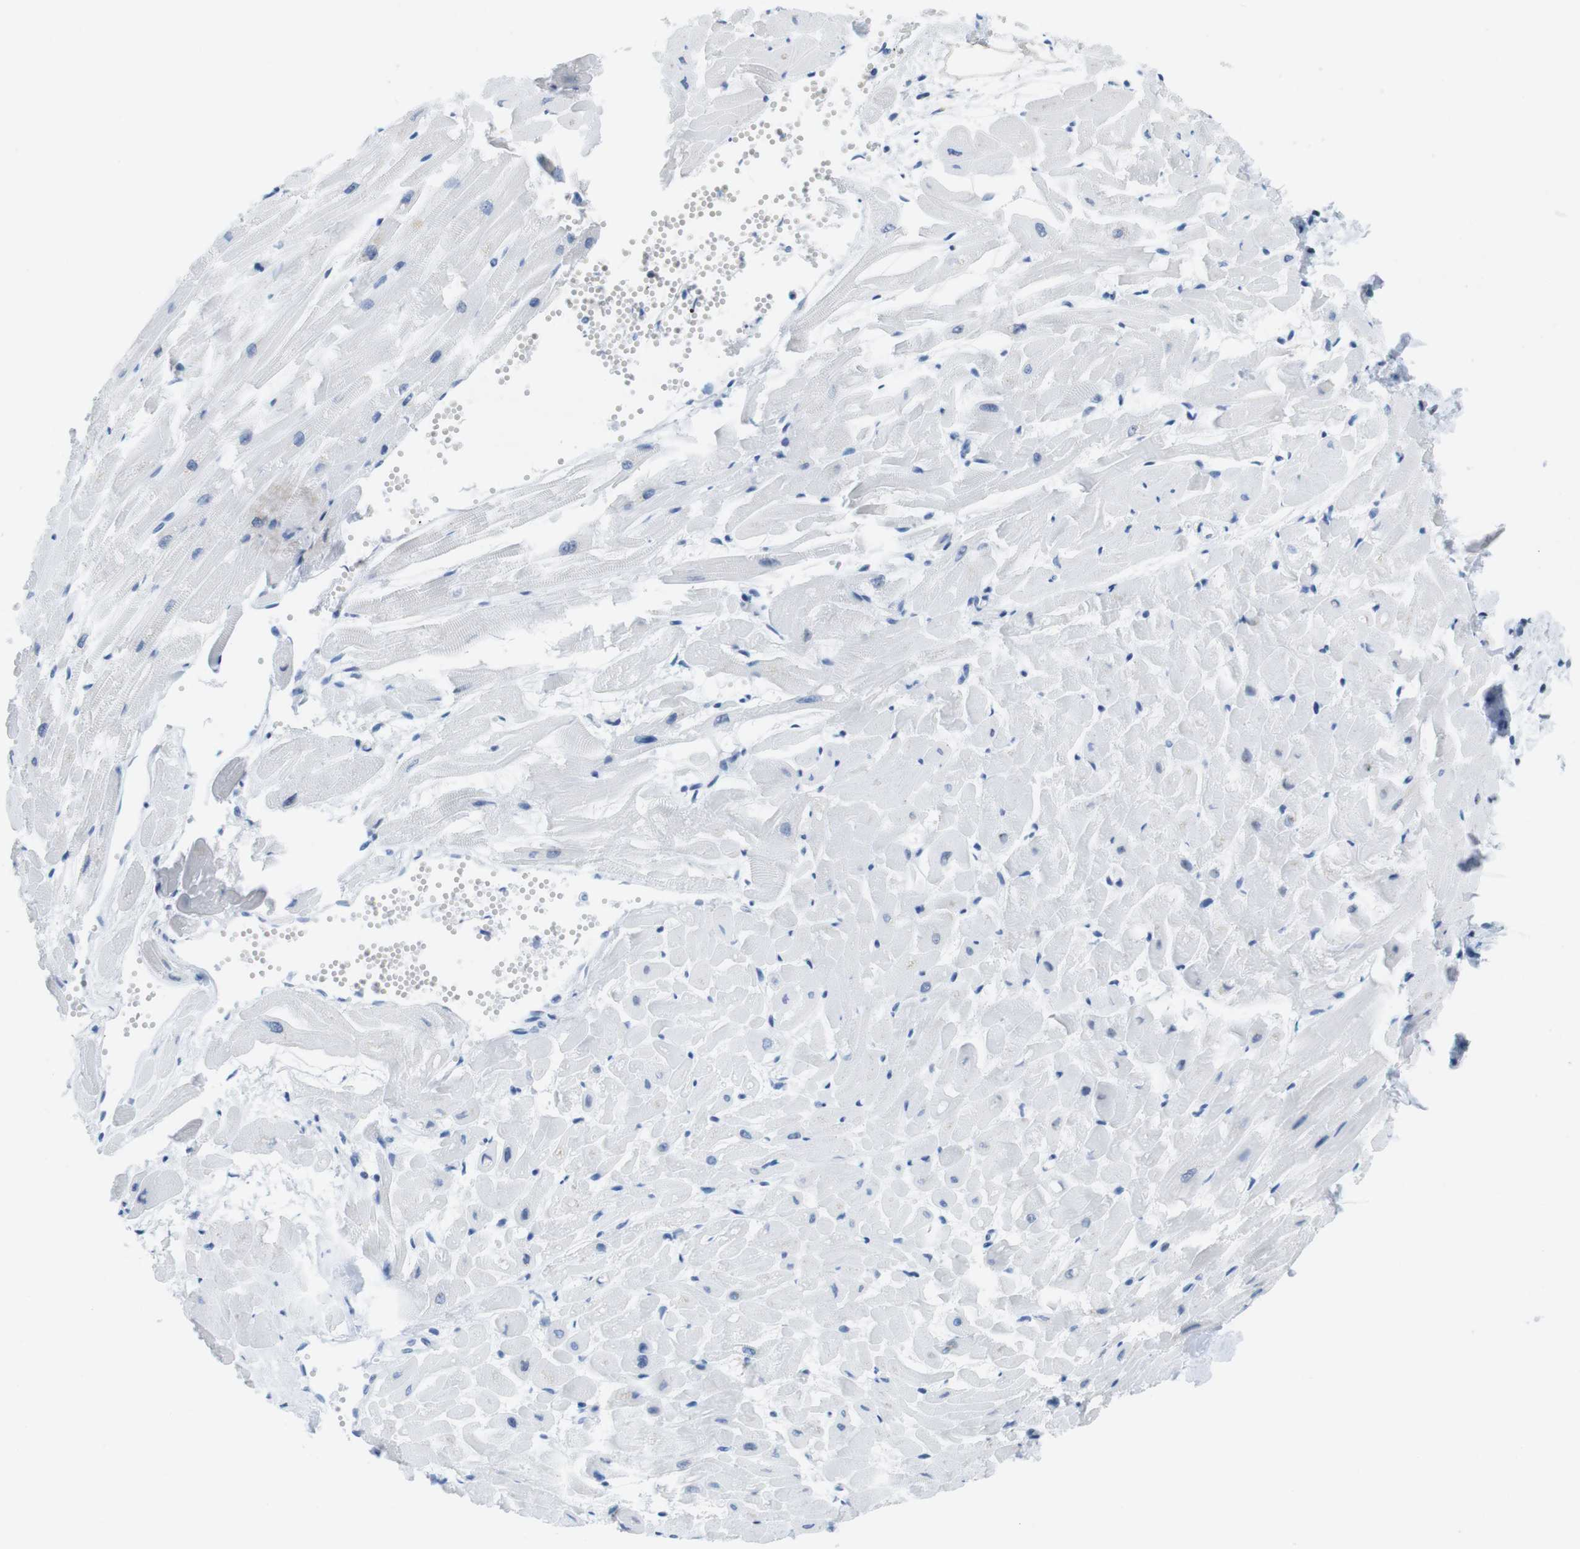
{"staining": {"intensity": "negative", "quantity": "none", "location": "none"}, "tissue": "heart muscle", "cell_type": "Cardiomyocytes", "image_type": "normal", "snomed": [{"axis": "morphology", "description": "Normal tissue, NOS"}, {"axis": "topography", "description": "Heart"}], "caption": "Immunohistochemistry histopathology image of benign heart muscle stained for a protein (brown), which exhibits no positivity in cardiomyocytes. (Immunohistochemistry, brightfield microscopy, high magnification).", "gene": "NIFK", "patient": {"sex": "female", "age": 19}}